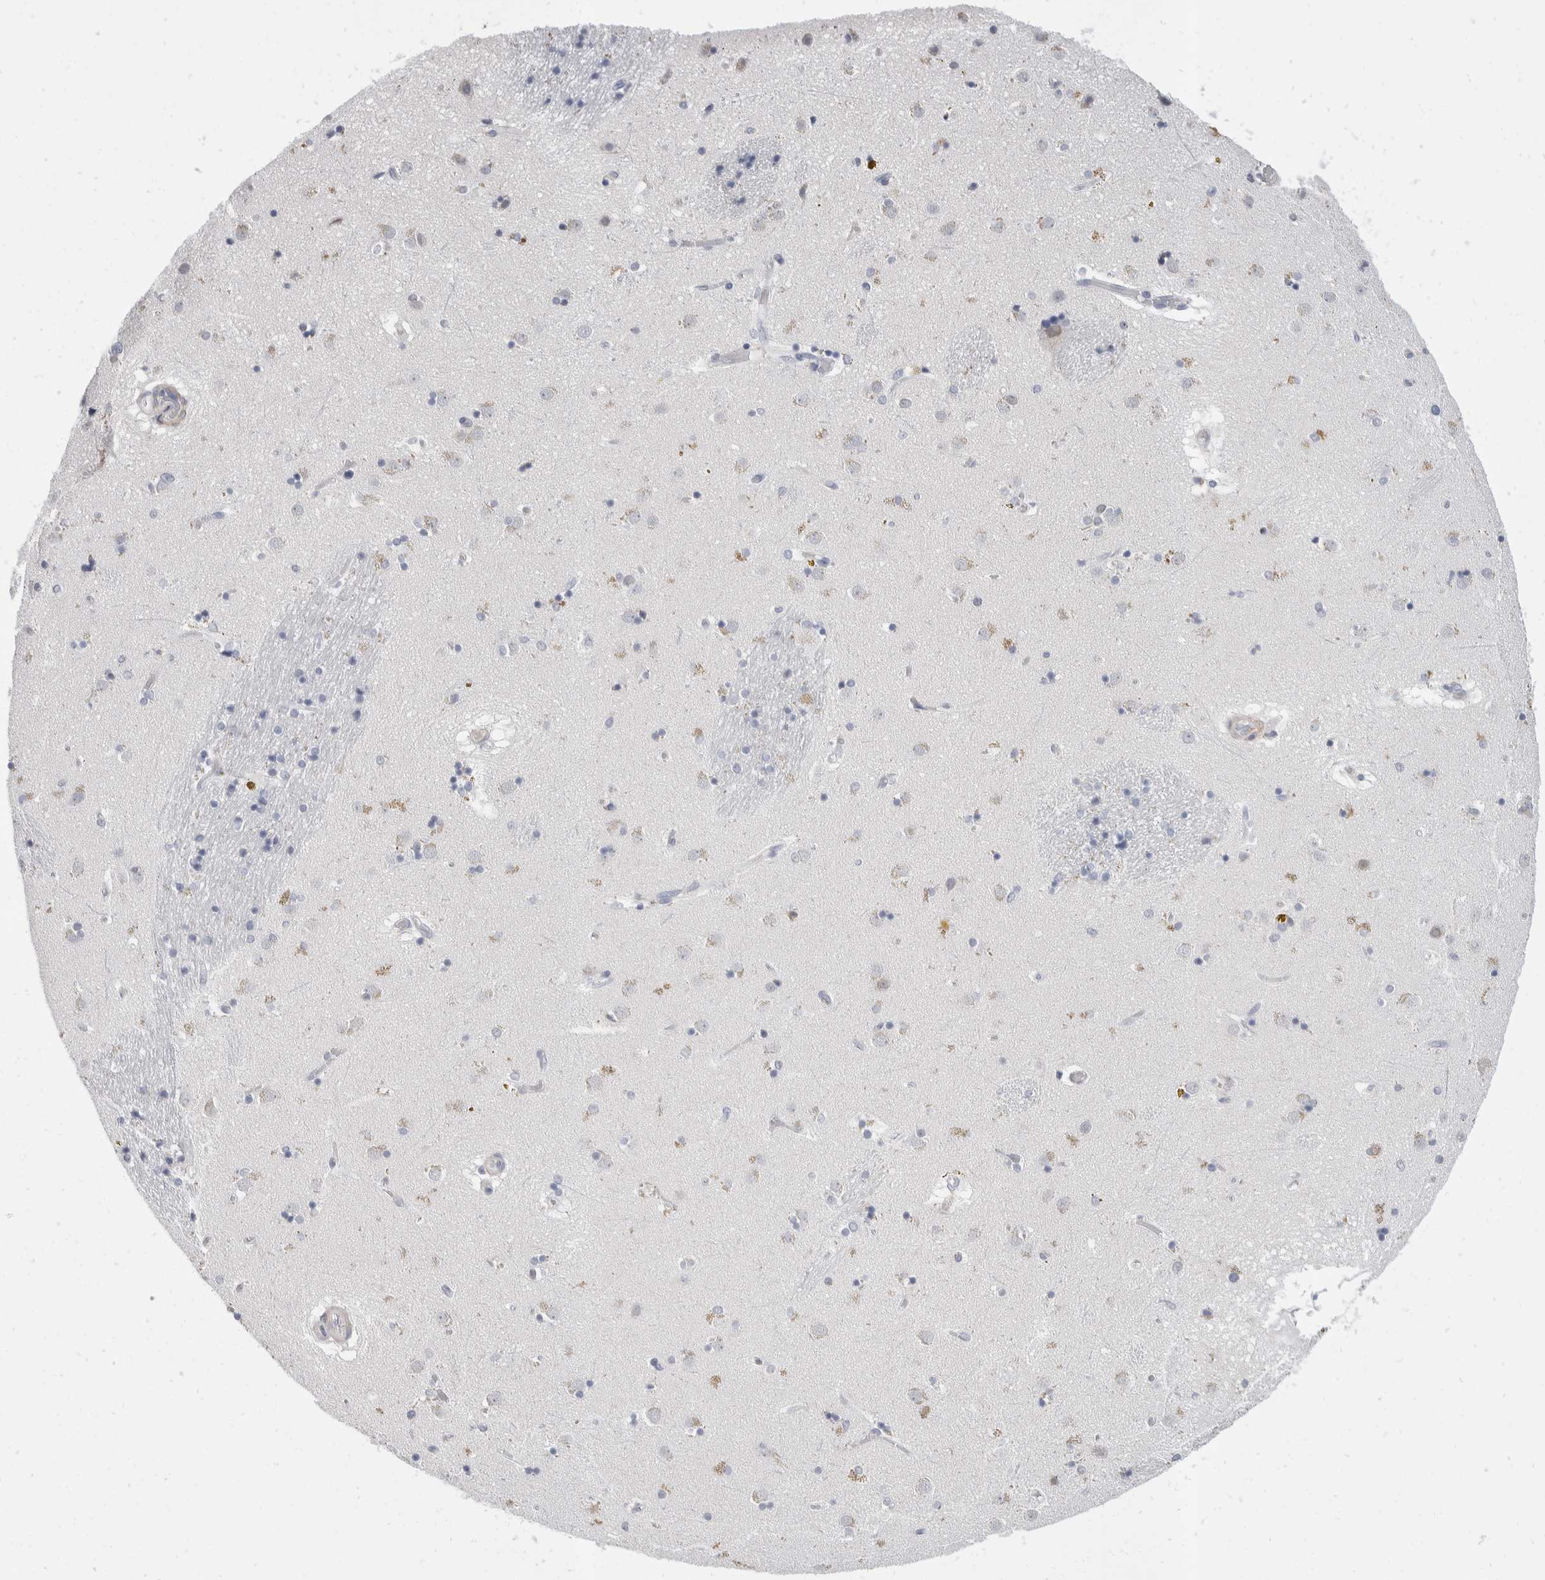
{"staining": {"intensity": "weak", "quantity": "<25%", "location": "cytoplasmic/membranous"}, "tissue": "caudate", "cell_type": "Glial cells", "image_type": "normal", "snomed": [{"axis": "morphology", "description": "Normal tissue, NOS"}, {"axis": "topography", "description": "Lateral ventricle wall"}], "caption": "DAB (3,3'-diaminobenzidine) immunohistochemical staining of normal human caudate demonstrates no significant positivity in glial cells.", "gene": "CATSPERD", "patient": {"sex": "male", "age": 70}}